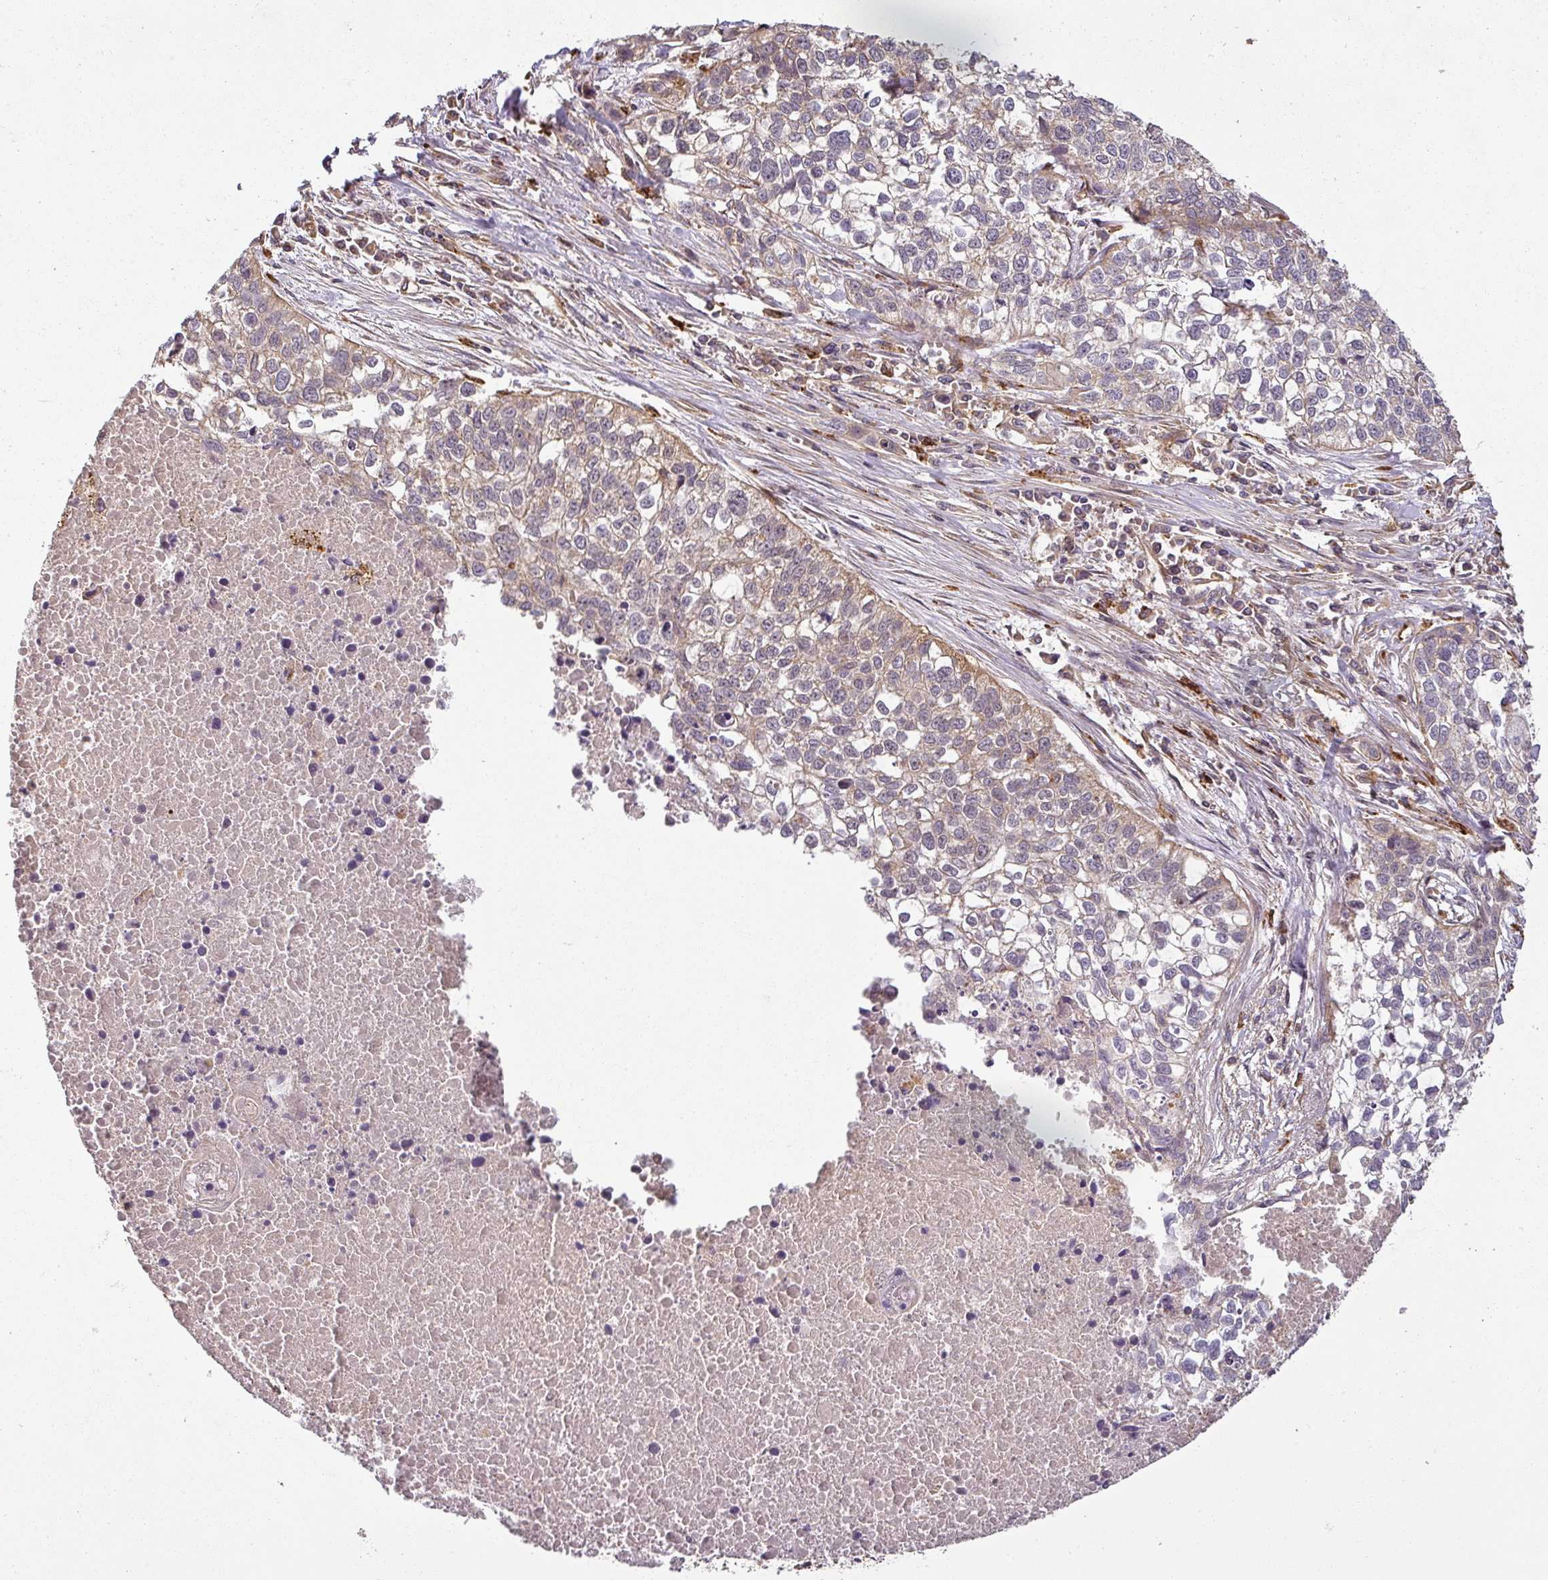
{"staining": {"intensity": "weak", "quantity": "<25%", "location": "cytoplasmic/membranous"}, "tissue": "lung cancer", "cell_type": "Tumor cells", "image_type": "cancer", "snomed": [{"axis": "morphology", "description": "Squamous cell carcinoma, NOS"}, {"axis": "topography", "description": "Lung"}], "caption": "DAB immunohistochemical staining of human lung cancer reveals no significant positivity in tumor cells. (Stains: DAB (3,3'-diaminobenzidine) immunohistochemistry with hematoxylin counter stain, Microscopy: brightfield microscopy at high magnification).", "gene": "DIMT1", "patient": {"sex": "male", "age": 74}}